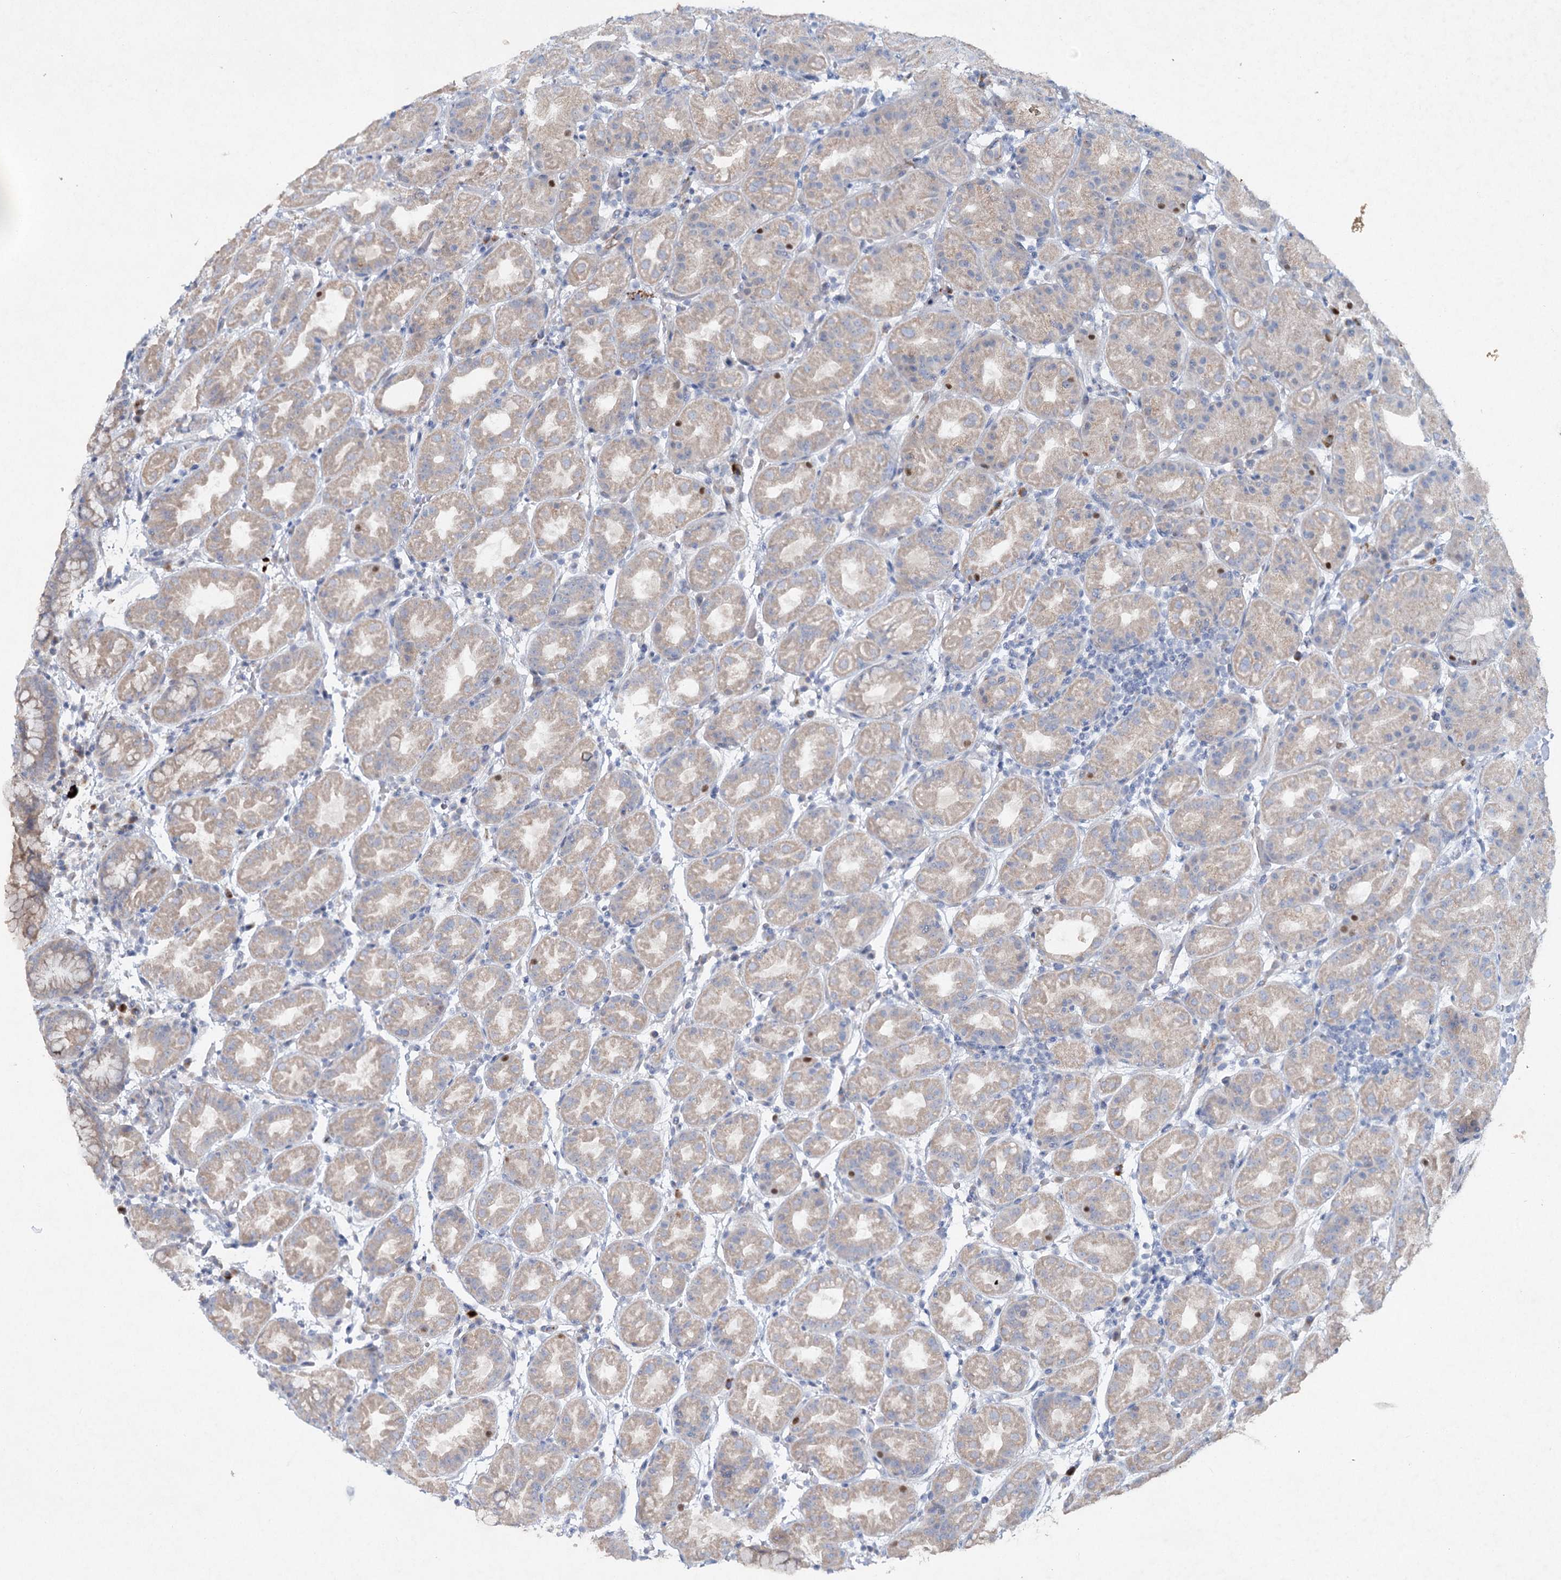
{"staining": {"intensity": "strong", "quantity": "<25%", "location": "cytoplasmic/membranous"}, "tissue": "stomach", "cell_type": "Glandular cells", "image_type": "normal", "snomed": [{"axis": "morphology", "description": "Normal tissue, NOS"}, {"axis": "topography", "description": "Stomach"}], "caption": "Strong cytoplasmic/membranous staining is identified in approximately <25% of glandular cells in unremarkable stomach. The staining was performed using DAB, with brown indicating positive protein expression. Nuclei are stained blue with hematoxylin.", "gene": "RFX6", "patient": {"sex": "female", "age": 79}}